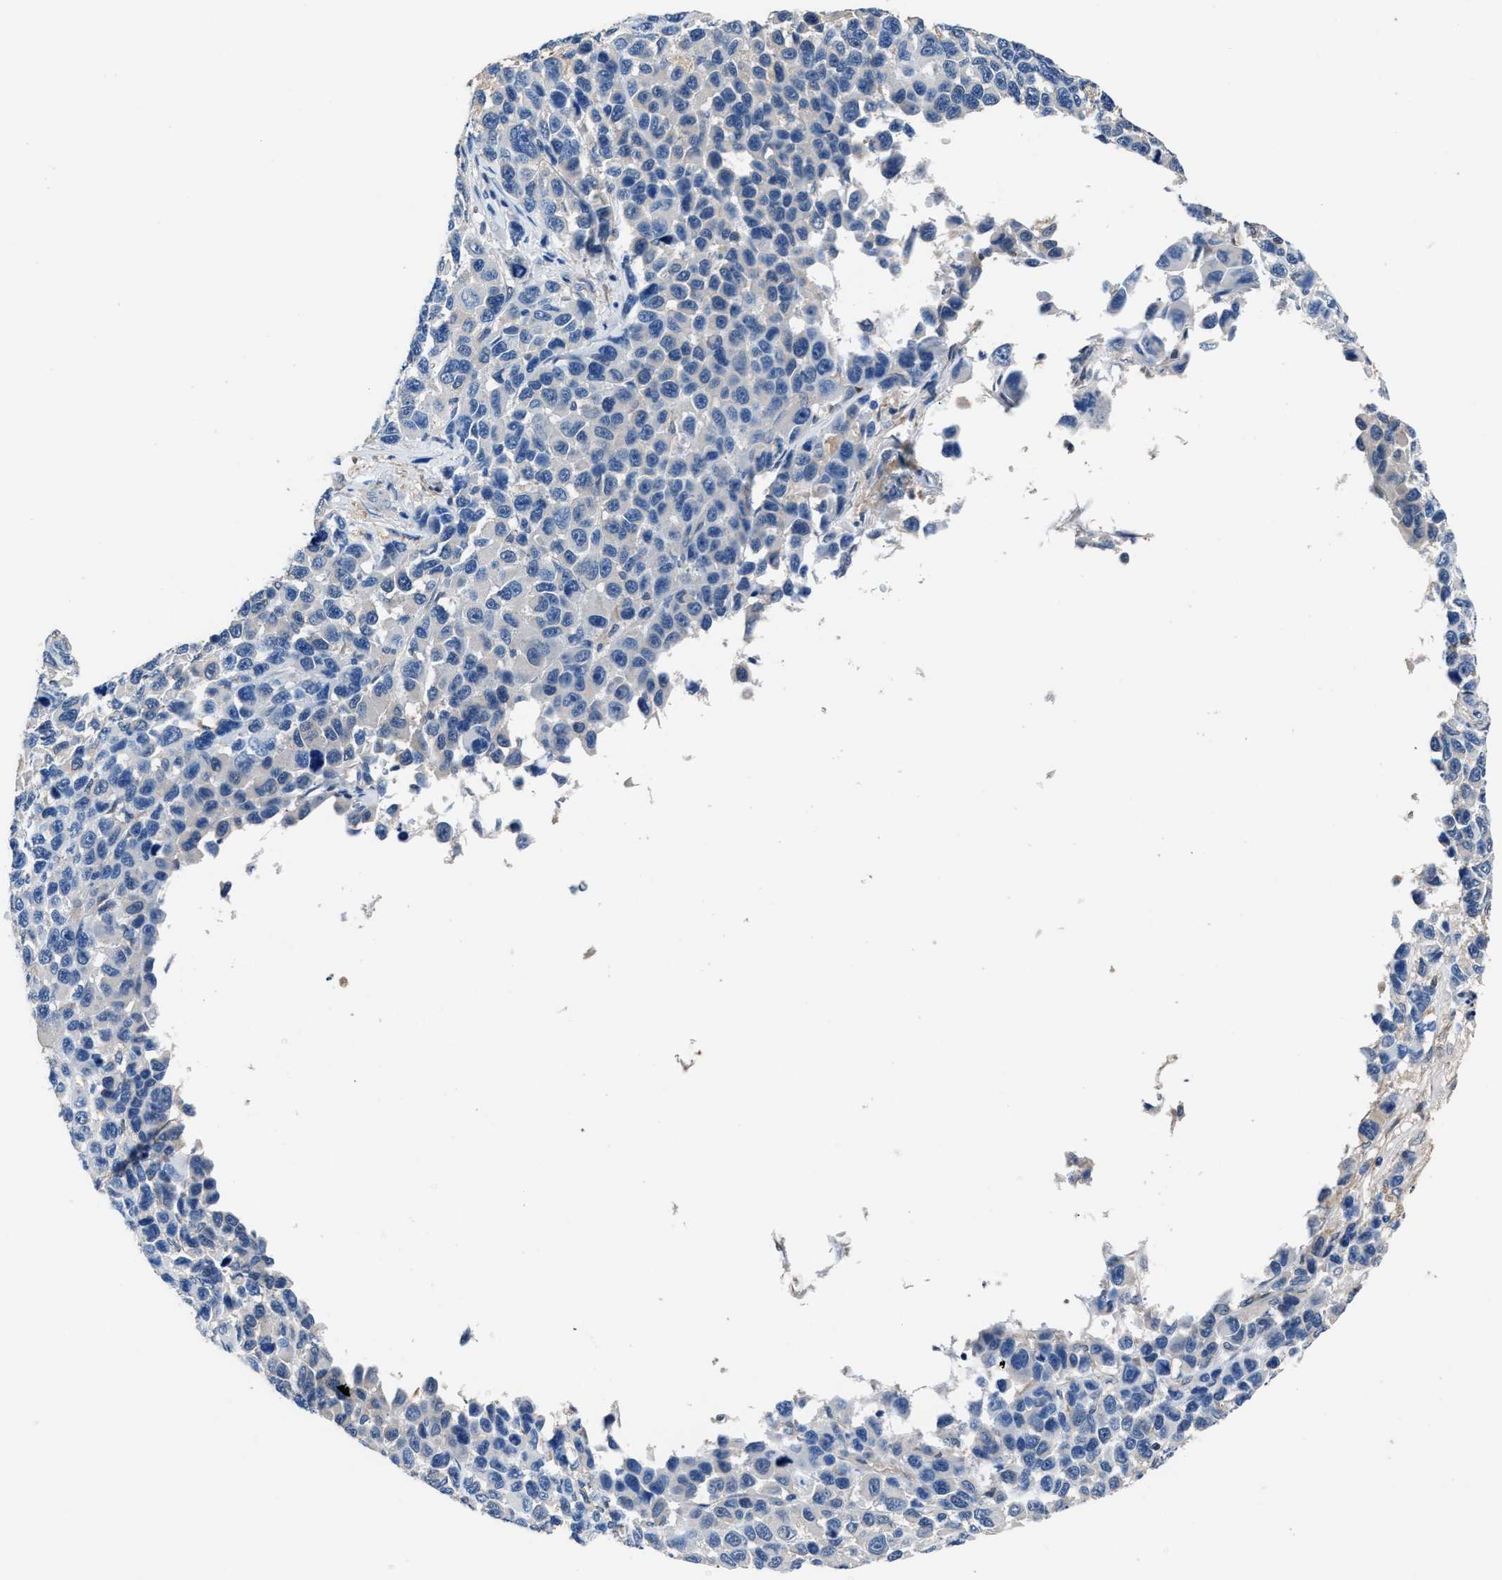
{"staining": {"intensity": "negative", "quantity": "none", "location": "none"}, "tissue": "melanoma", "cell_type": "Tumor cells", "image_type": "cancer", "snomed": [{"axis": "morphology", "description": "Malignant melanoma, NOS"}, {"axis": "topography", "description": "Skin"}], "caption": "A histopathology image of human melanoma is negative for staining in tumor cells. (DAB (3,3'-diaminobenzidine) IHC, high magnification).", "gene": "GSTP1", "patient": {"sex": "male", "age": 53}}